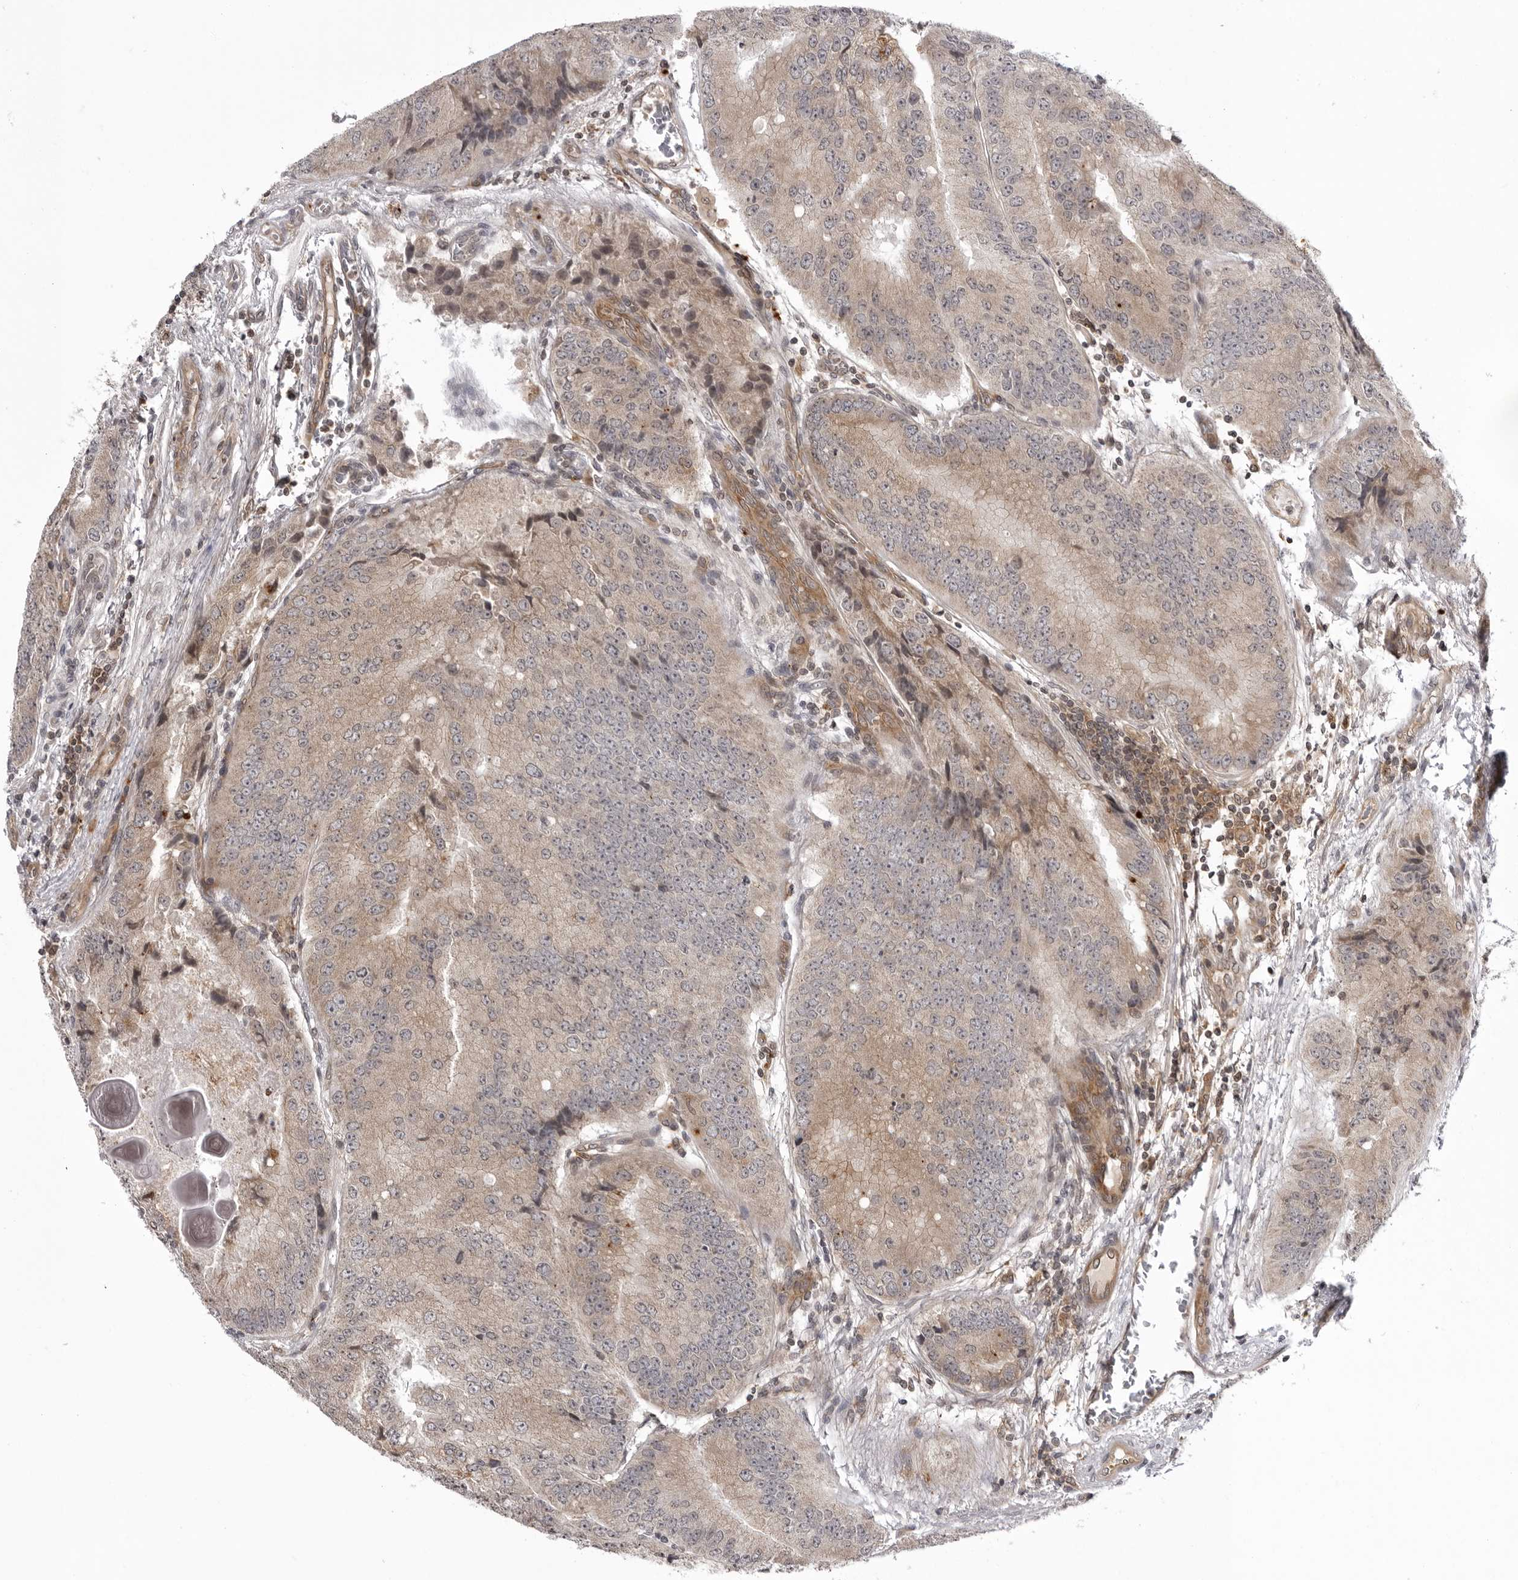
{"staining": {"intensity": "weak", "quantity": ">75%", "location": "cytoplasmic/membranous"}, "tissue": "prostate cancer", "cell_type": "Tumor cells", "image_type": "cancer", "snomed": [{"axis": "morphology", "description": "Adenocarcinoma, High grade"}, {"axis": "topography", "description": "Prostate"}], "caption": "Adenocarcinoma (high-grade) (prostate) tissue displays weak cytoplasmic/membranous expression in about >75% of tumor cells", "gene": "USP43", "patient": {"sex": "male", "age": 70}}